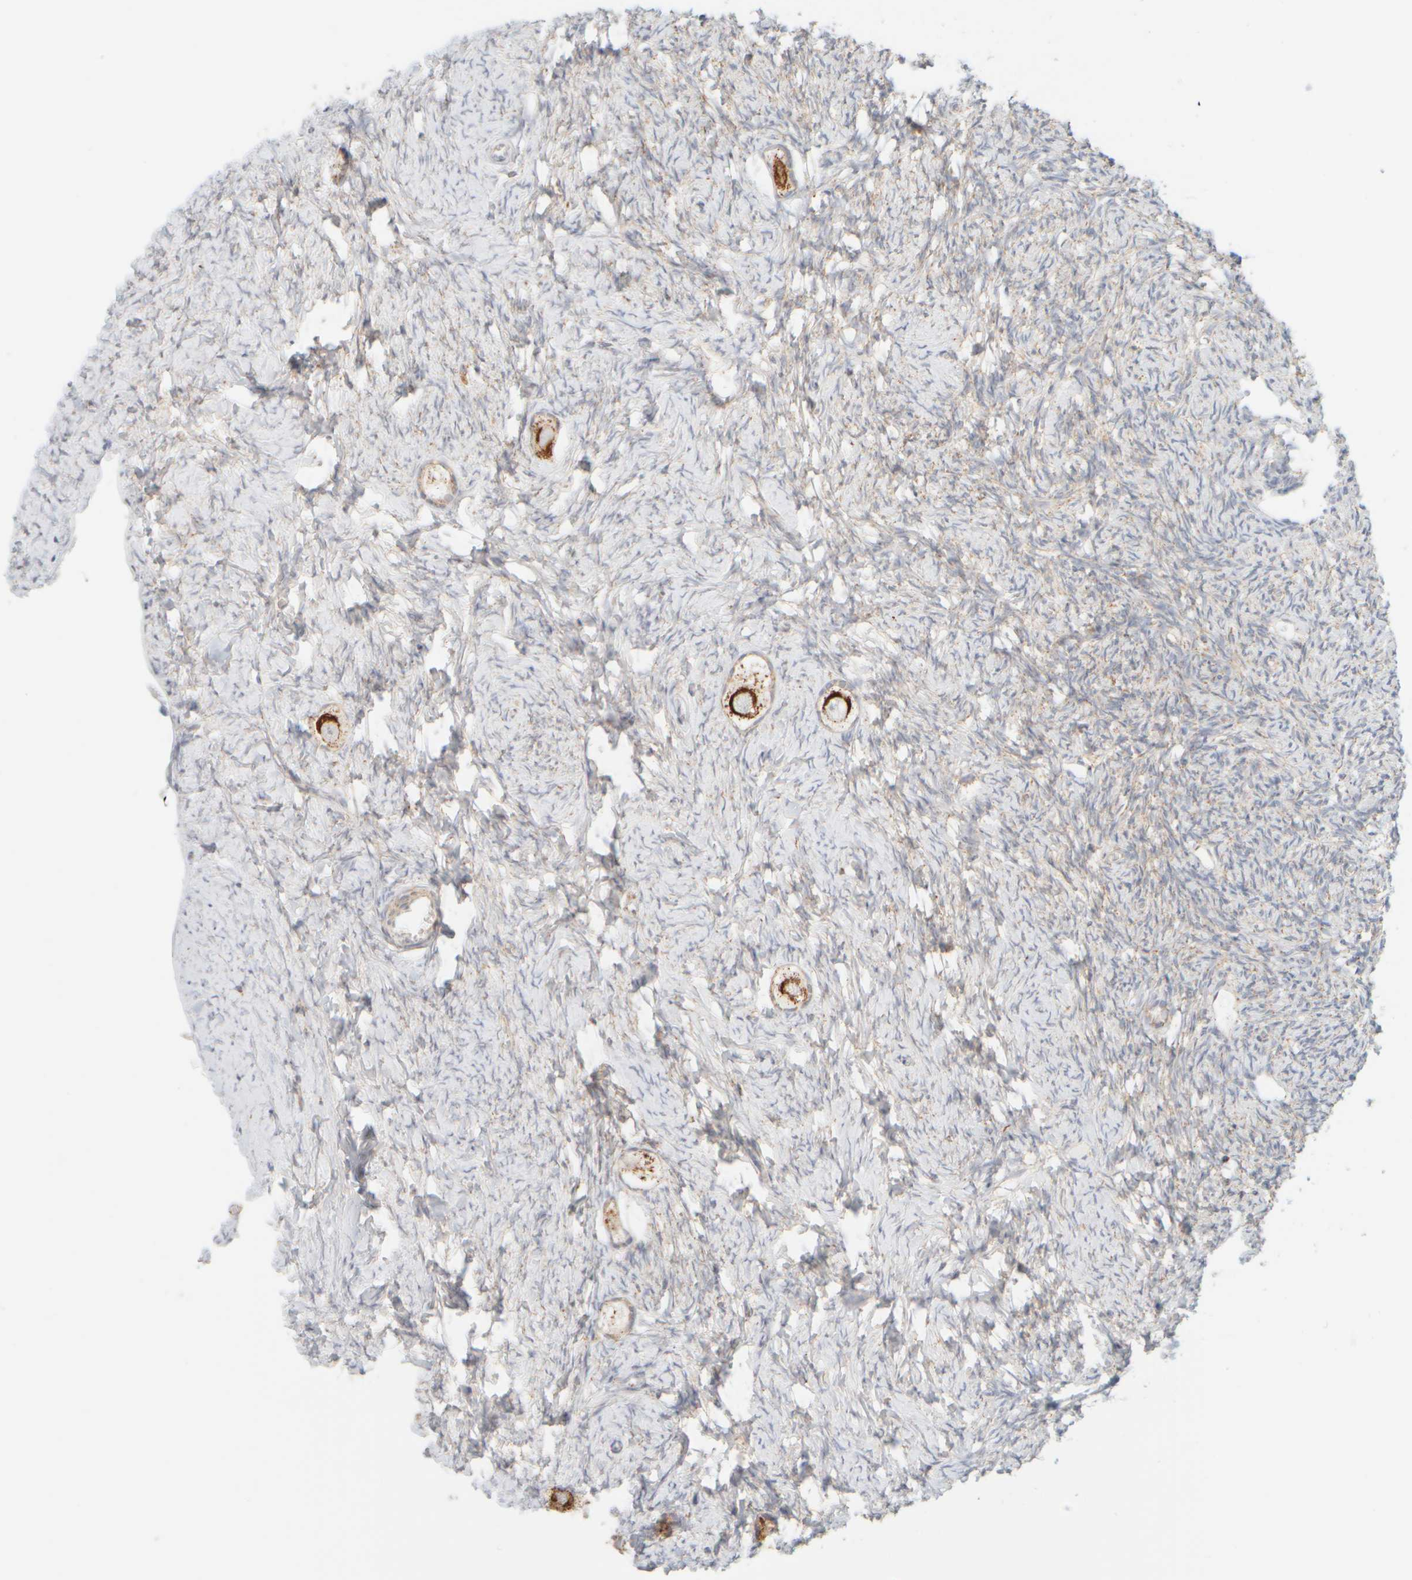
{"staining": {"intensity": "strong", "quantity": ">75%", "location": "cytoplasmic/membranous"}, "tissue": "ovary", "cell_type": "Follicle cells", "image_type": "normal", "snomed": [{"axis": "morphology", "description": "Normal tissue, NOS"}, {"axis": "topography", "description": "Ovary"}], "caption": "IHC (DAB (3,3'-diaminobenzidine)) staining of benign human ovary displays strong cytoplasmic/membranous protein positivity in approximately >75% of follicle cells.", "gene": "APBB2", "patient": {"sex": "female", "age": 27}}